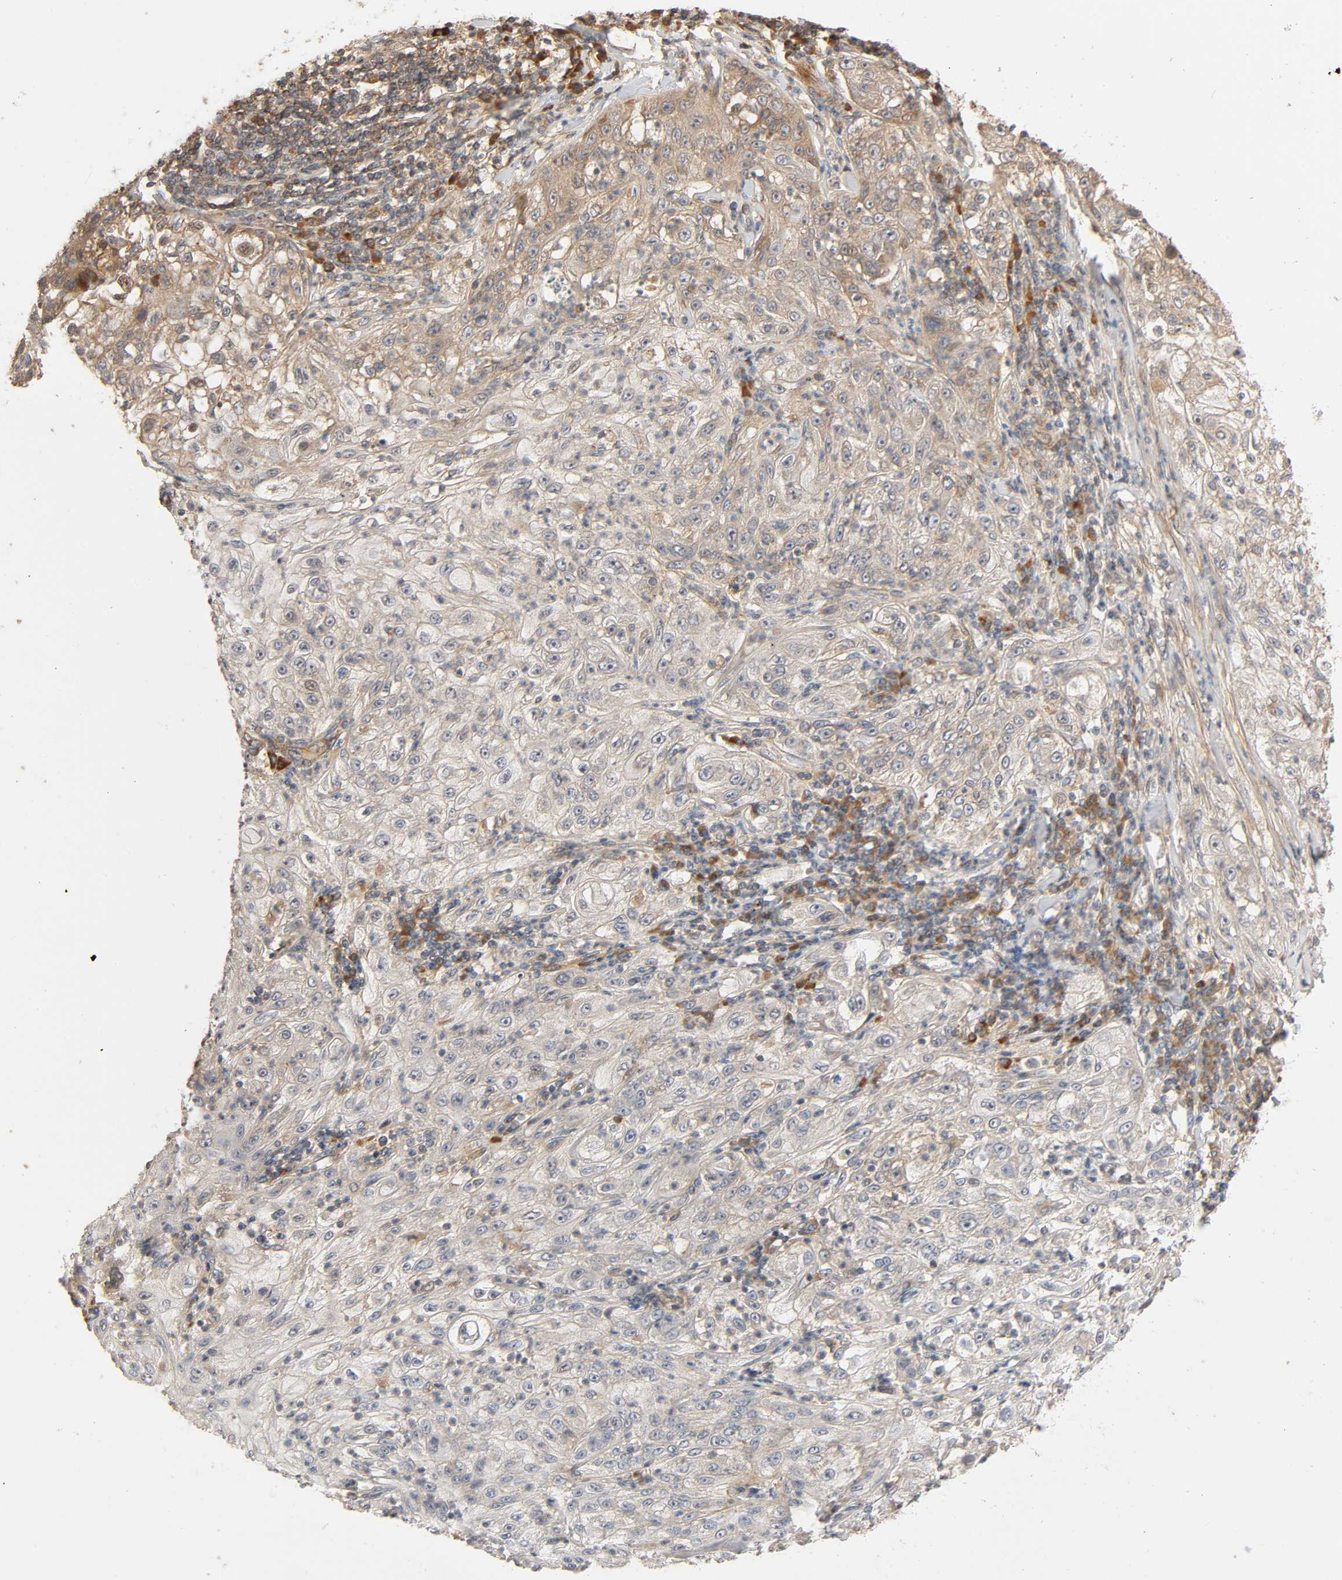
{"staining": {"intensity": "negative", "quantity": "none", "location": "none"}, "tissue": "lung cancer", "cell_type": "Tumor cells", "image_type": "cancer", "snomed": [{"axis": "morphology", "description": "Inflammation, NOS"}, {"axis": "morphology", "description": "Squamous cell carcinoma, NOS"}, {"axis": "topography", "description": "Lymph node"}, {"axis": "topography", "description": "Soft tissue"}, {"axis": "topography", "description": "Lung"}], "caption": "IHC of human lung squamous cell carcinoma shows no positivity in tumor cells.", "gene": "SGSM1", "patient": {"sex": "male", "age": 66}}